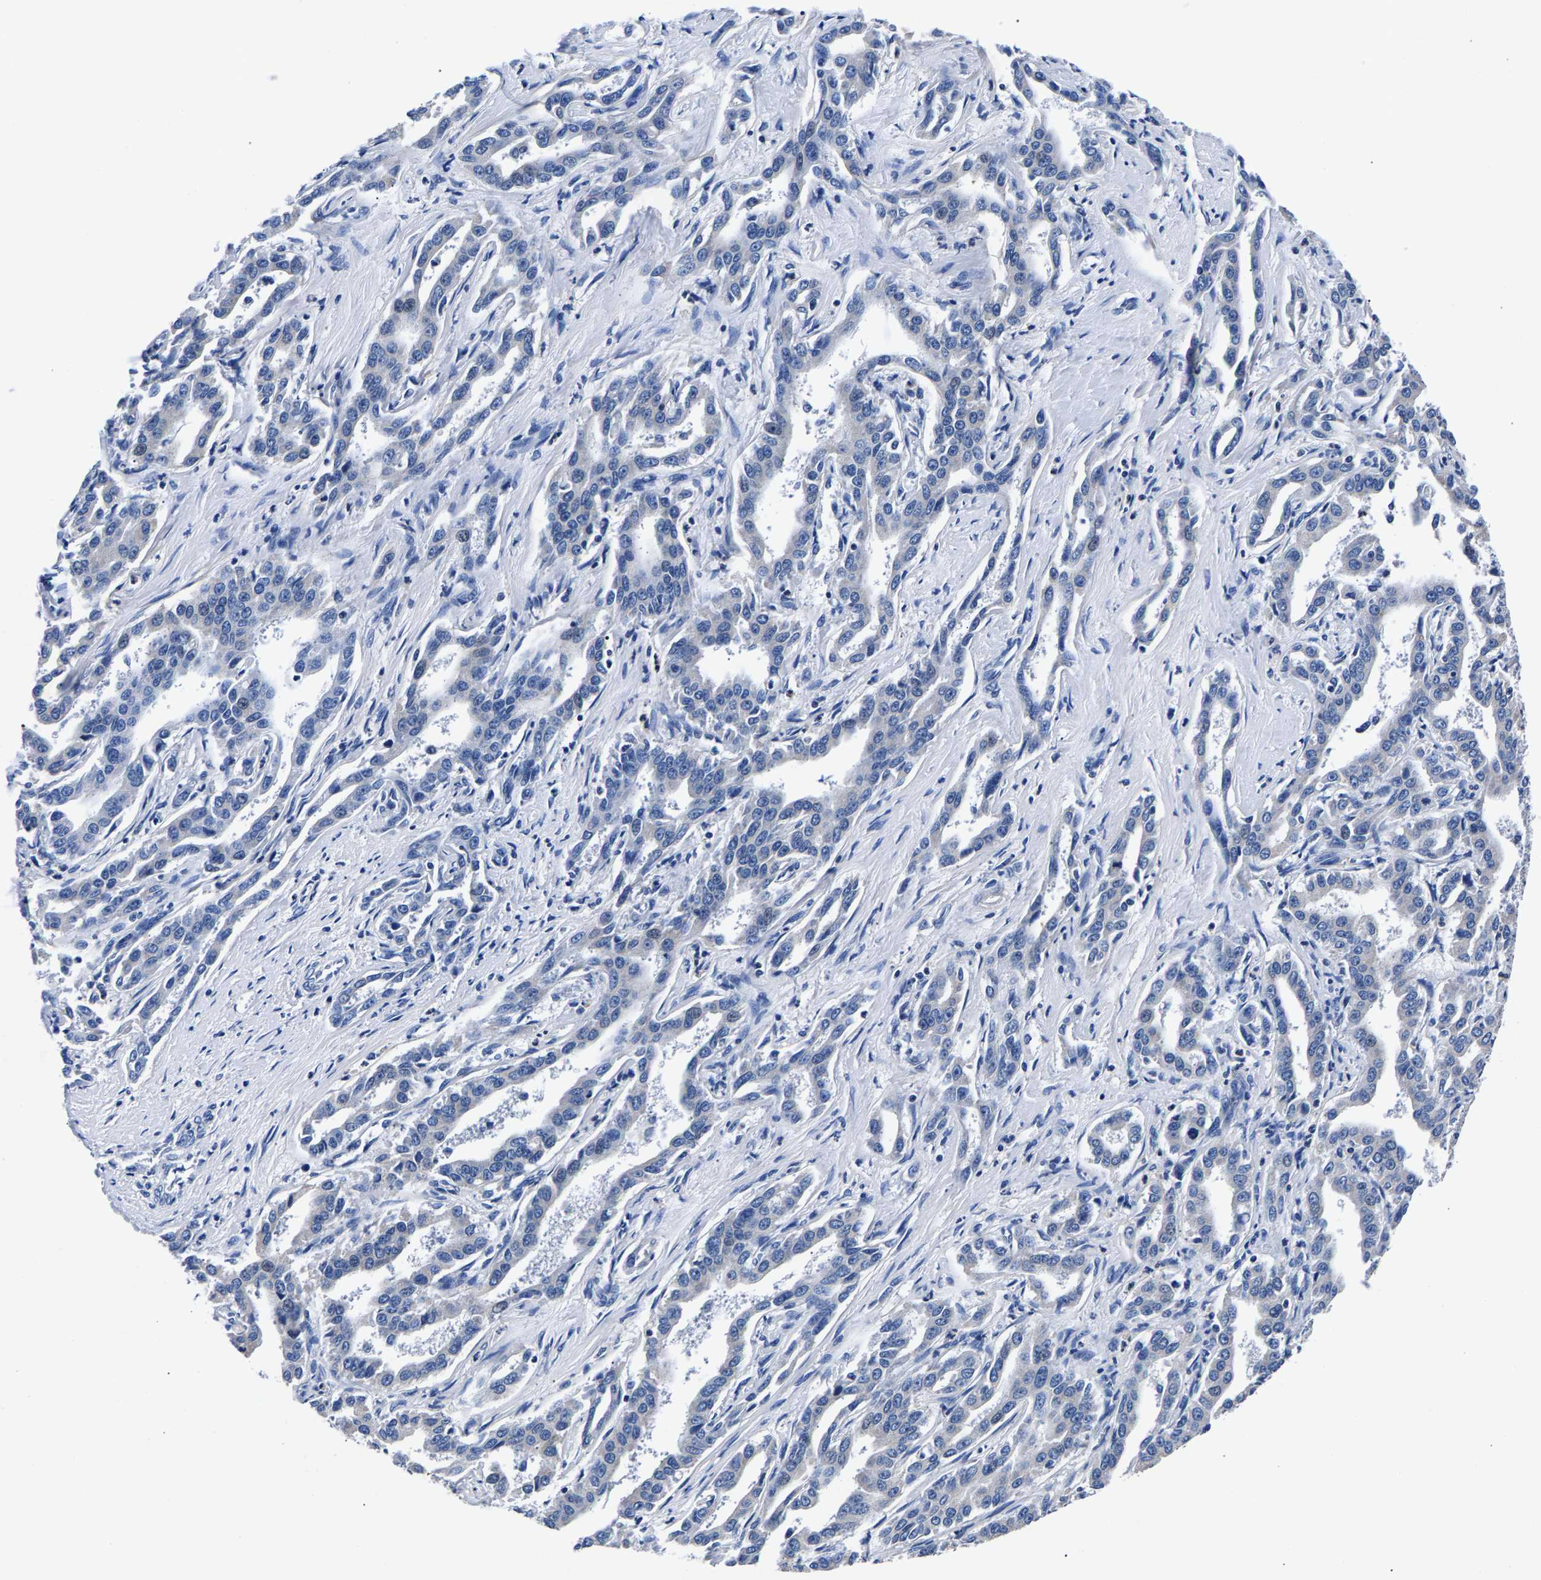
{"staining": {"intensity": "negative", "quantity": "none", "location": "none"}, "tissue": "liver cancer", "cell_type": "Tumor cells", "image_type": "cancer", "snomed": [{"axis": "morphology", "description": "Cholangiocarcinoma"}, {"axis": "topography", "description": "Liver"}], "caption": "Tumor cells are negative for protein expression in human liver cancer (cholangiocarcinoma).", "gene": "PHF24", "patient": {"sex": "male", "age": 59}}